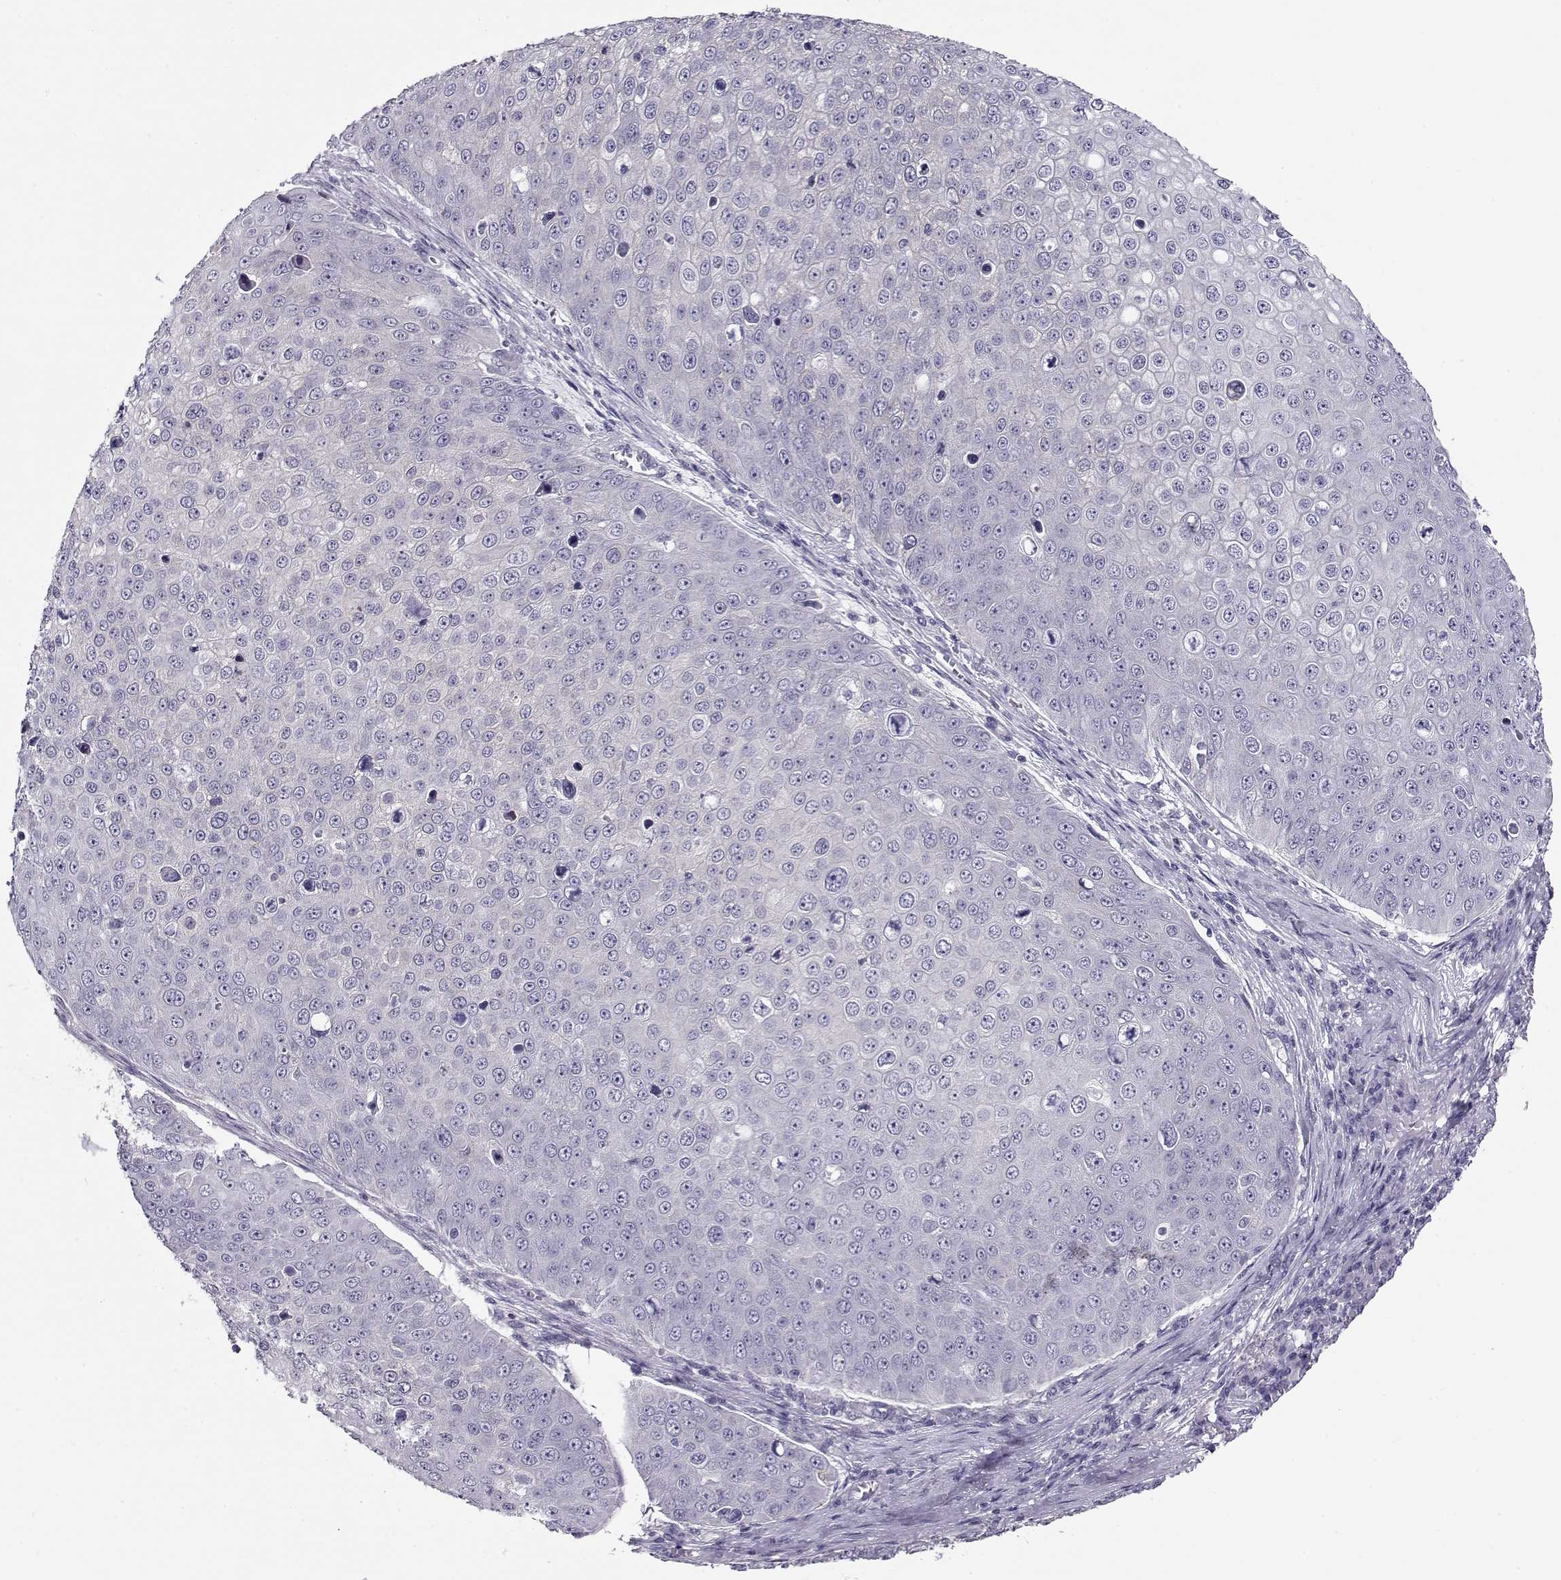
{"staining": {"intensity": "negative", "quantity": "none", "location": "none"}, "tissue": "skin cancer", "cell_type": "Tumor cells", "image_type": "cancer", "snomed": [{"axis": "morphology", "description": "Squamous cell carcinoma, NOS"}, {"axis": "topography", "description": "Skin"}], "caption": "IHC of skin cancer exhibits no positivity in tumor cells.", "gene": "CRX", "patient": {"sex": "male", "age": 71}}